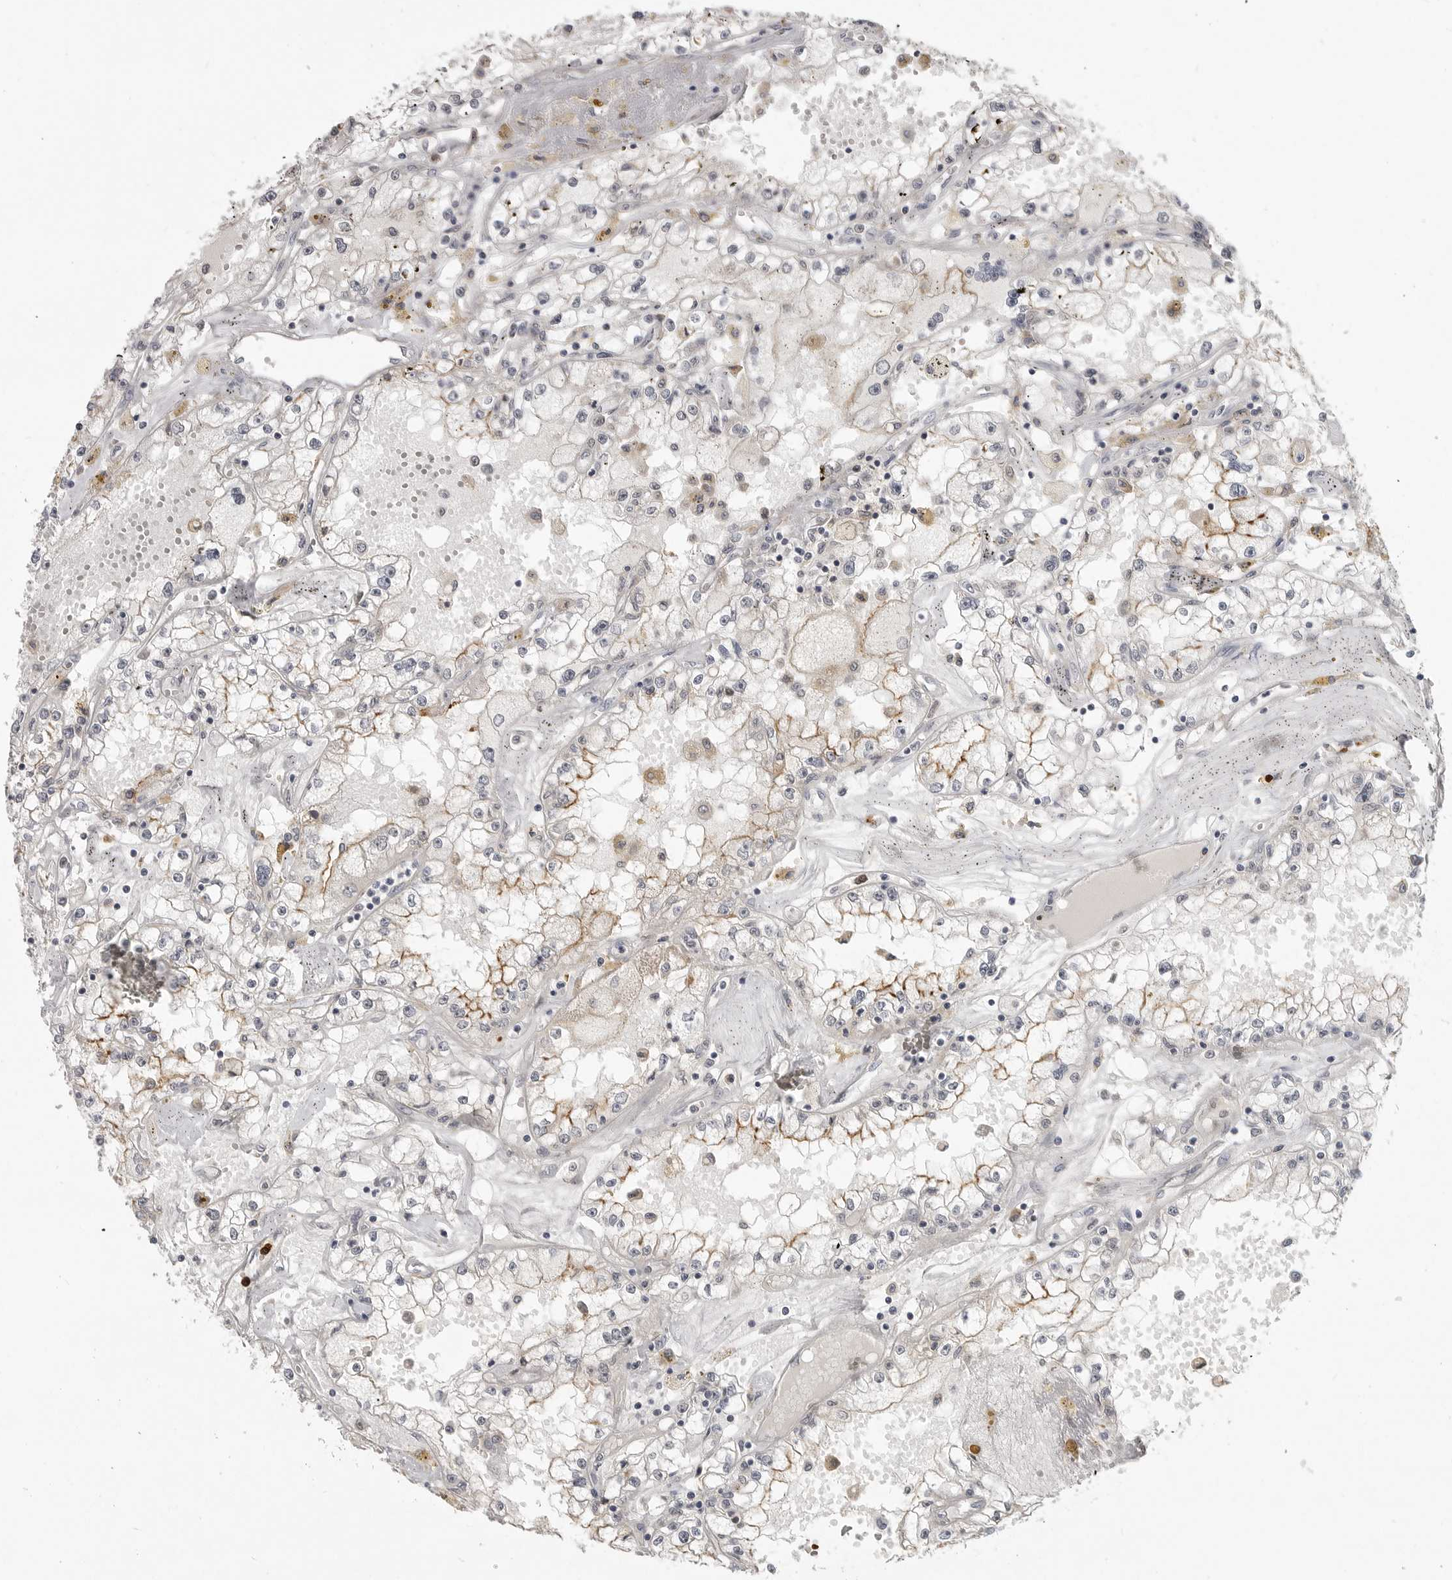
{"staining": {"intensity": "moderate", "quantity": "25%-75%", "location": "cytoplasmic/membranous"}, "tissue": "renal cancer", "cell_type": "Tumor cells", "image_type": "cancer", "snomed": [{"axis": "morphology", "description": "Adenocarcinoma, NOS"}, {"axis": "topography", "description": "Kidney"}], "caption": "Renal cancer stained with a protein marker displays moderate staining in tumor cells.", "gene": "CEP295NL", "patient": {"sex": "male", "age": 56}}